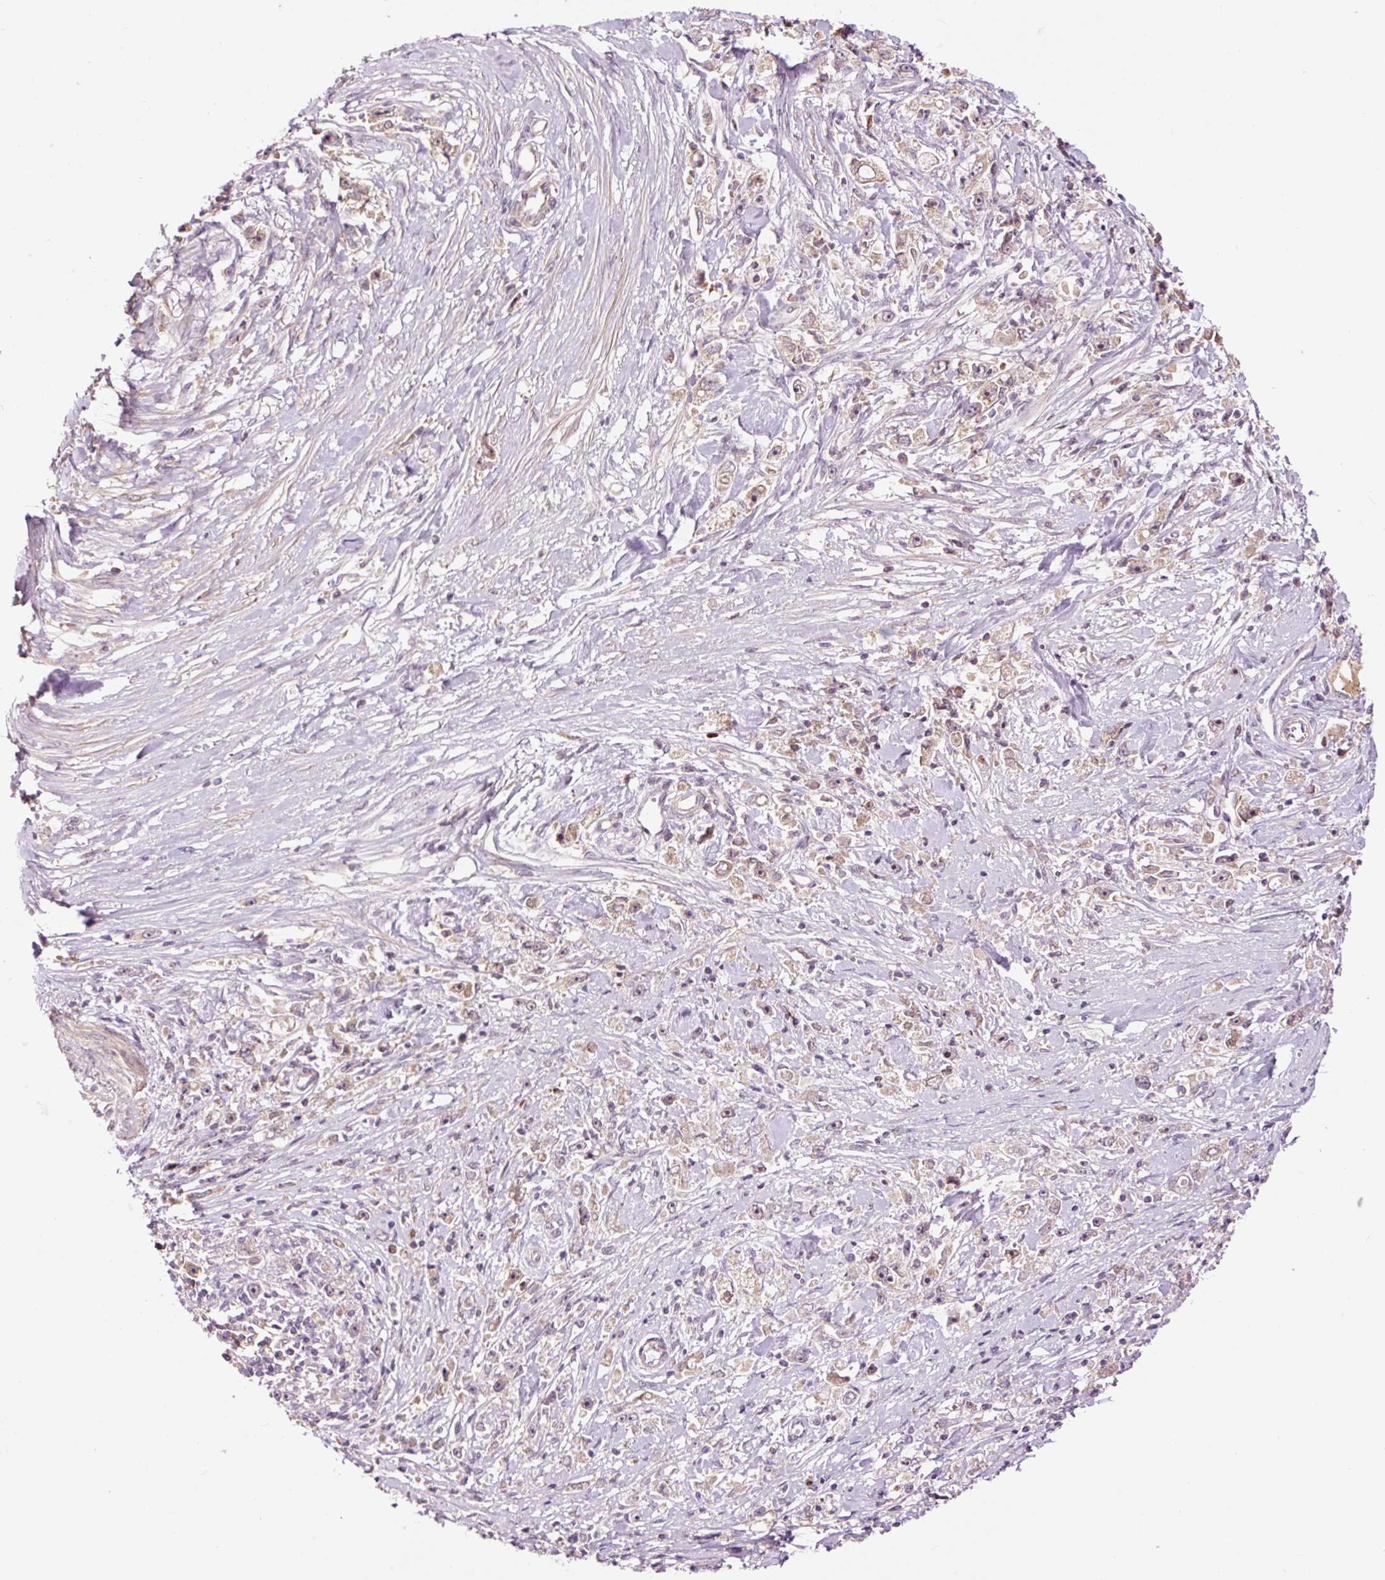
{"staining": {"intensity": "weak", "quantity": "<25%", "location": "nuclear"}, "tissue": "stomach cancer", "cell_type": "Tumor cells", "image_type": "cancer", "snomed": [{"axis": "morphology", "description": "Adenocarcinoma, NOS"}, {"axis": "topography", "description": "Stomach"}], "caption": "An image of adenocarcinoma (stomach) stained for a protein reveals no brown staining in tumor cells.", "gene": "DPPA4", "patient": {"sex": "female", "age": 59}}